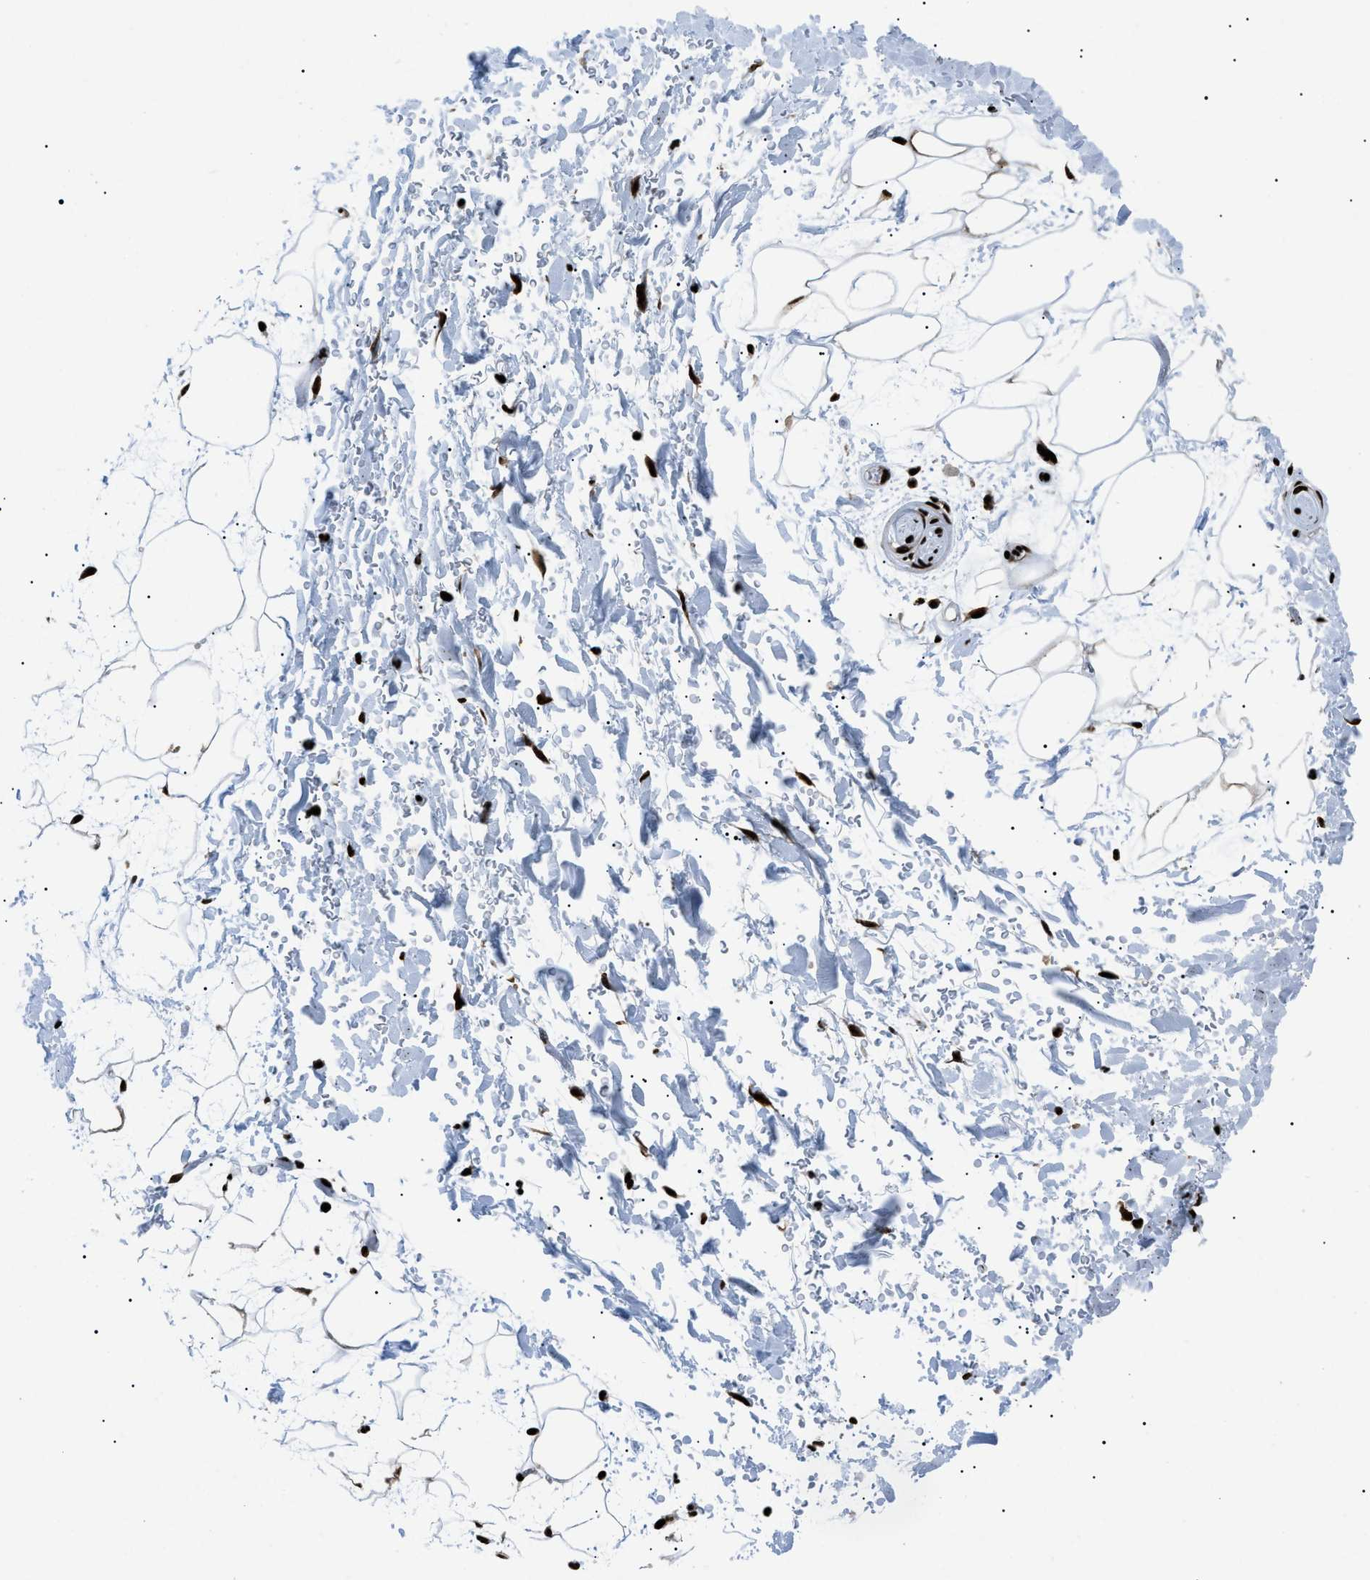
{"staining": {"intensity": "strong", "quantity": "25%-75%", "location": "nuclear"}, "tissue": "adipose tissue", "cell_type": "Adipocytes", "image_type": "normal", "snomed": [{"axis": "morphology", "description": "Normal tissue, NOS"}, {"axis": "topography", "description": "Soft tissue"}], "caption": "Immunohistochemistry (IHC) of normal human adipose tissue shows high levels of strong nuclear expression in approximately 25%-75% of adipocytes. The staining was performed using DAB (3,3'-diaminobenzidine), with brown indicating positive protein expression. Nuclei are stained blue with hematoxylin.", "gene": "HNRNPK", "patient": {"sex": "male", "age": 72}}